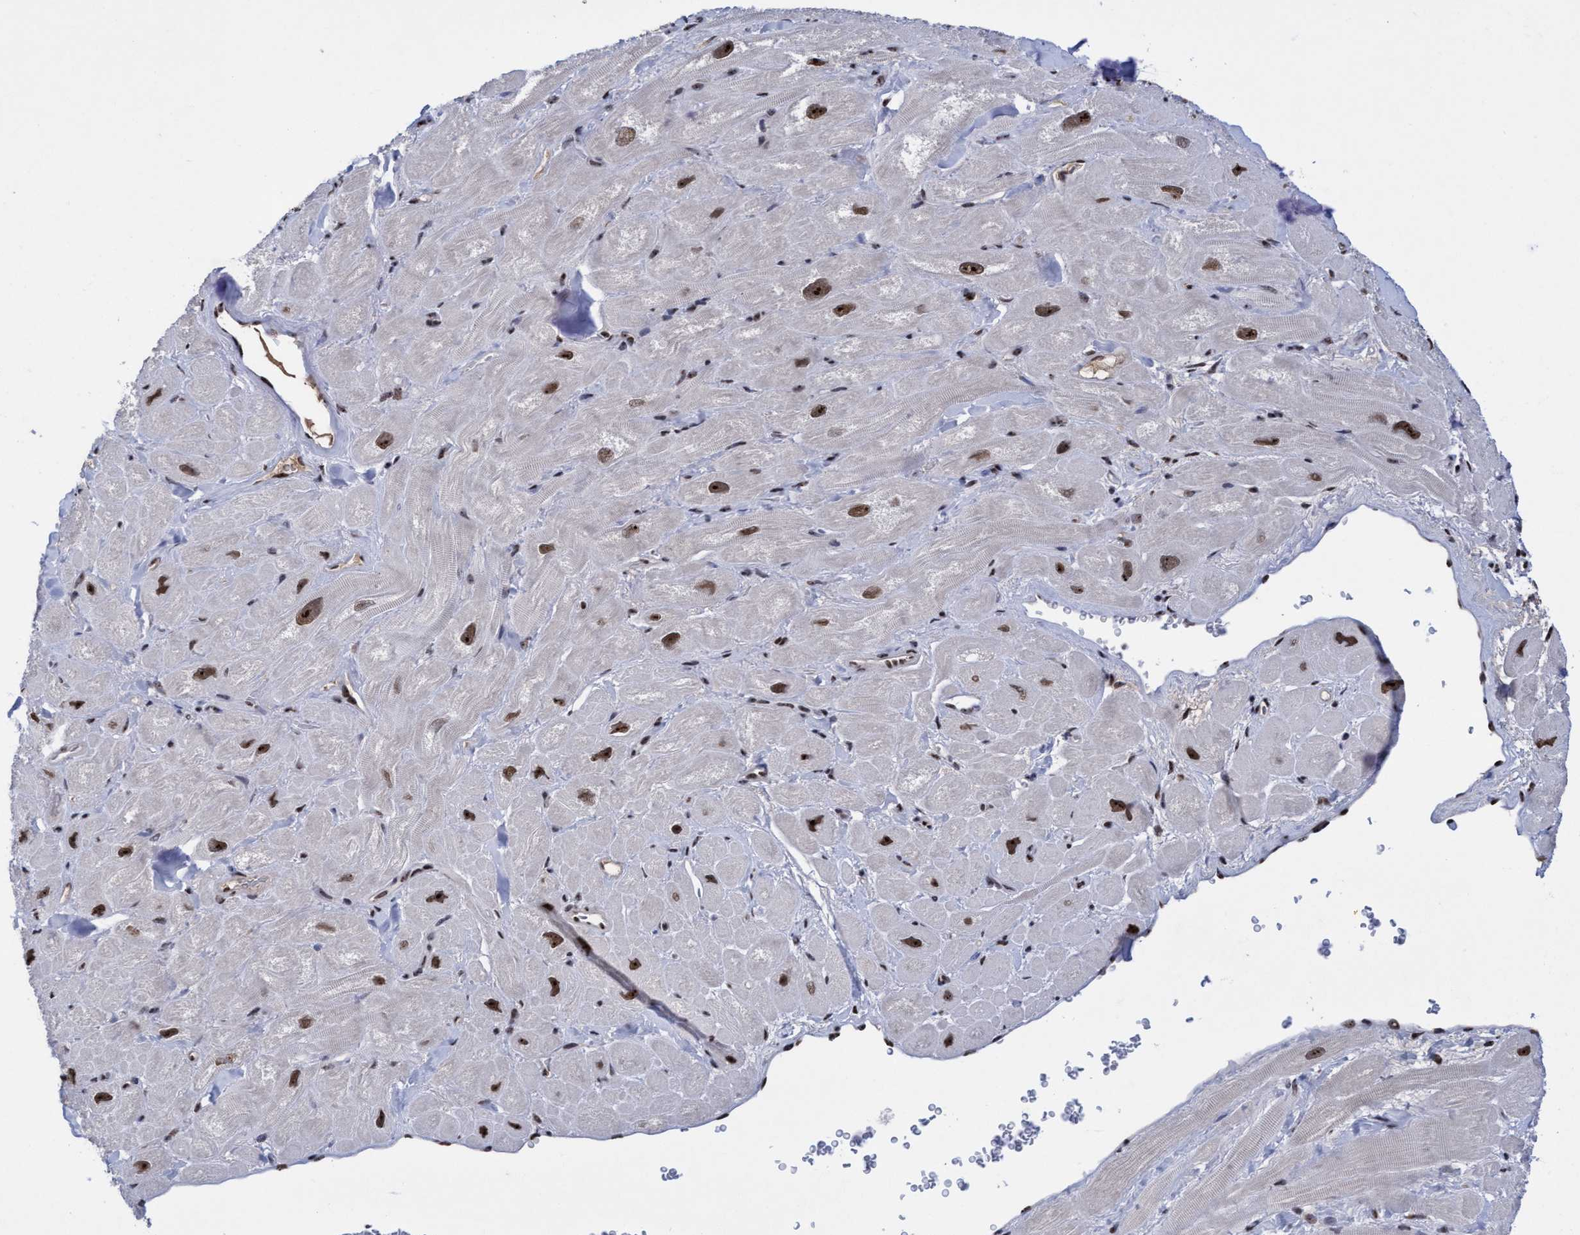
{"staining": {"intensity": "strong", "quantity": "25%-75%", "location": "nuclear"}, "tissue": "heart muscle", "cell_type": "Cardiomyocytes", "image_type": "normal", "snomed": [{"axis": "morphology", "description": "Normal tissue, NOS"}, {"axis": "topography", "description": "Heart"}], "caption": "A high amount of strong nuclear staining is present in about 25%-75% of cardiomyocytes in benign heart muscle.", "gene": "EFCAB10", "patient": {"sex": "male", "age": 49}}